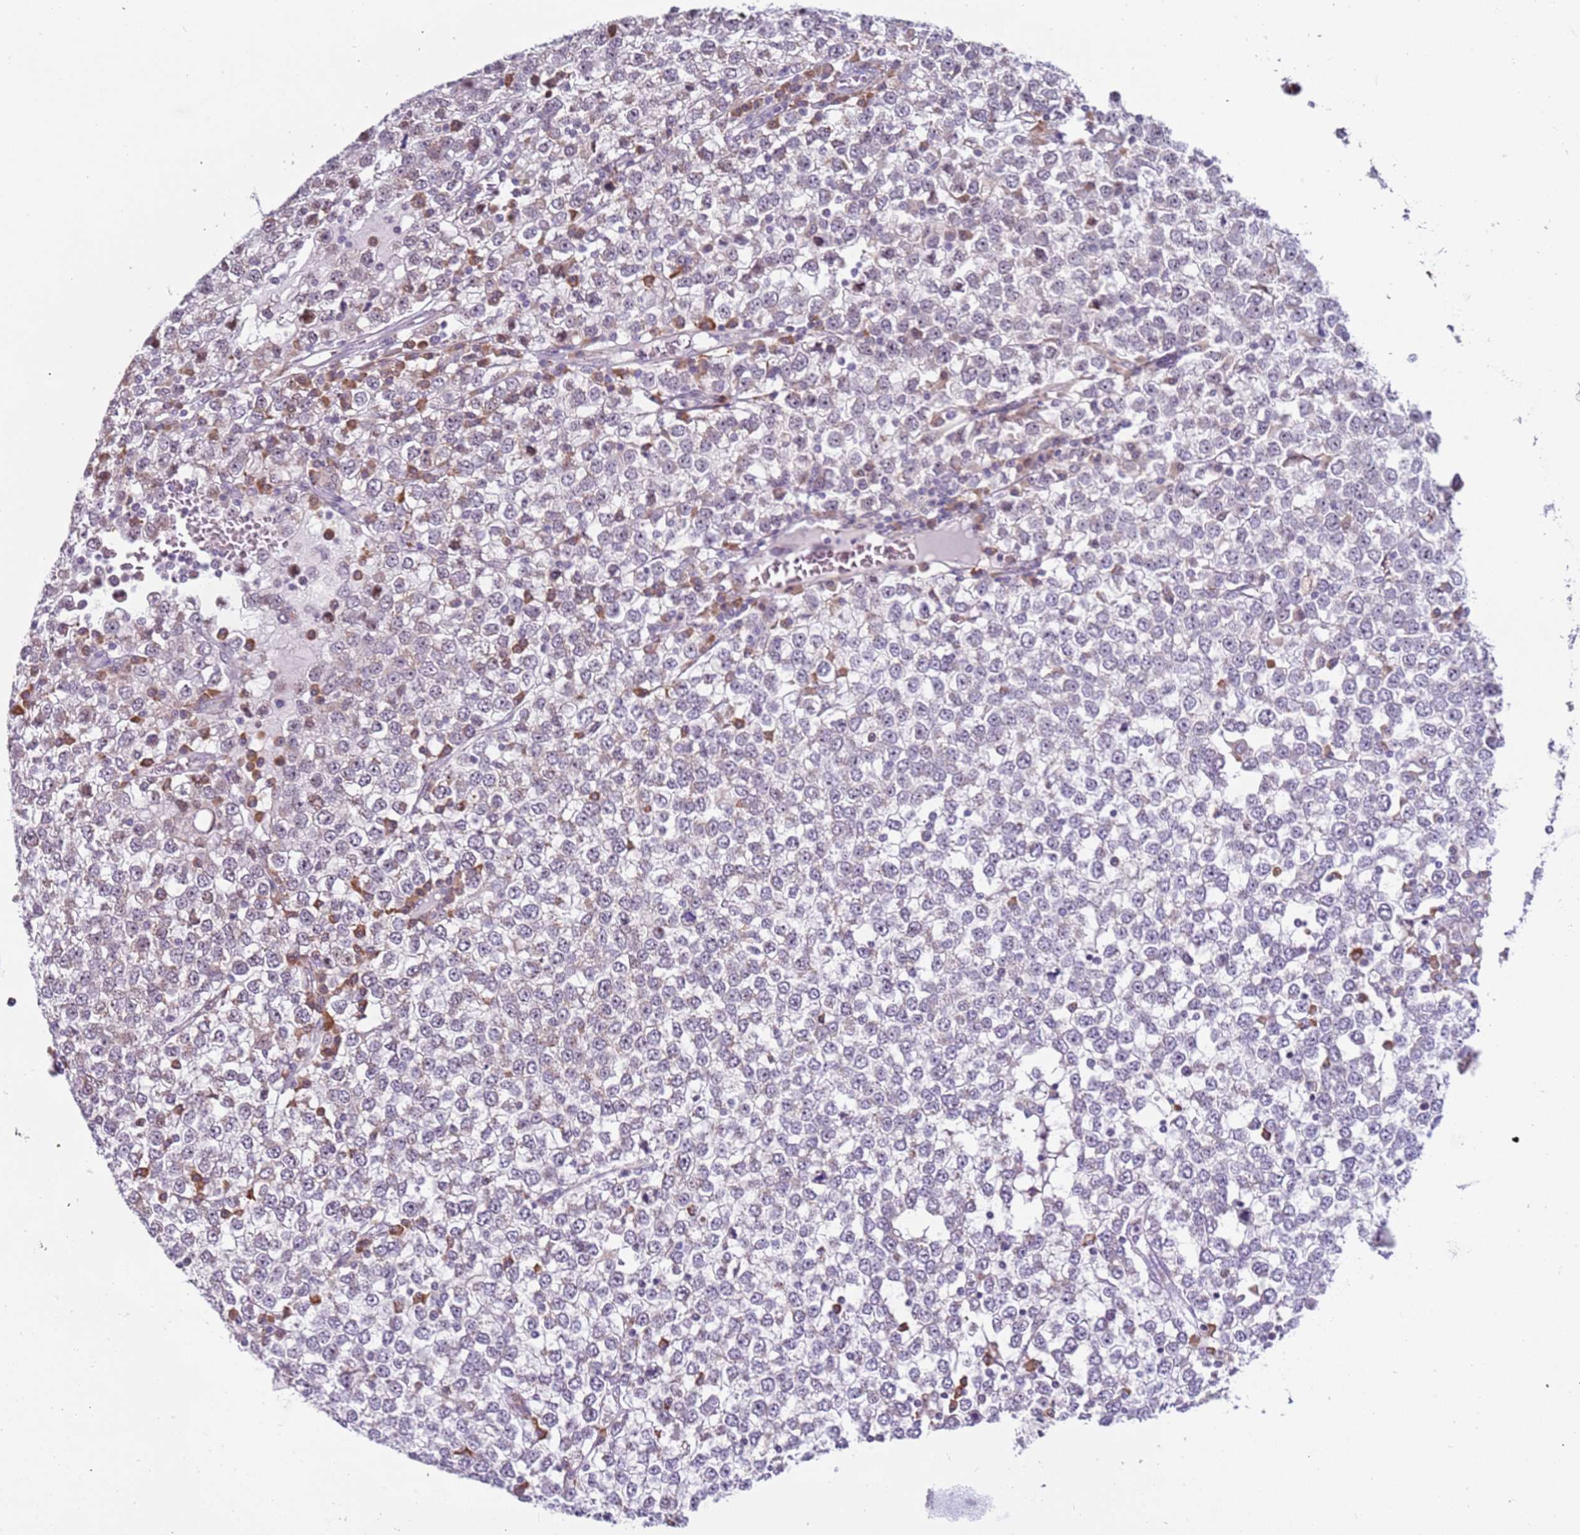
{"staining": {"intensity": "moderate", "quantity": "25%-75%", "location": "nuclear"}, "tissue": "testis cancer", "cell_type": "Tumor cells", "image_type": "cancer", "snomed": [{"axis": "morphology", "description": "Seminoma, NOS"}, {"axis": "topography", "description": "Testis"}], "caption": "DAB immunohistochemical staining of seminoma (testis) reveals moderate nuclear protein expression in about 25%-75% of tumor cells.", "gene": "UCMA", "patient": {"sex": "male", "age": 65}}